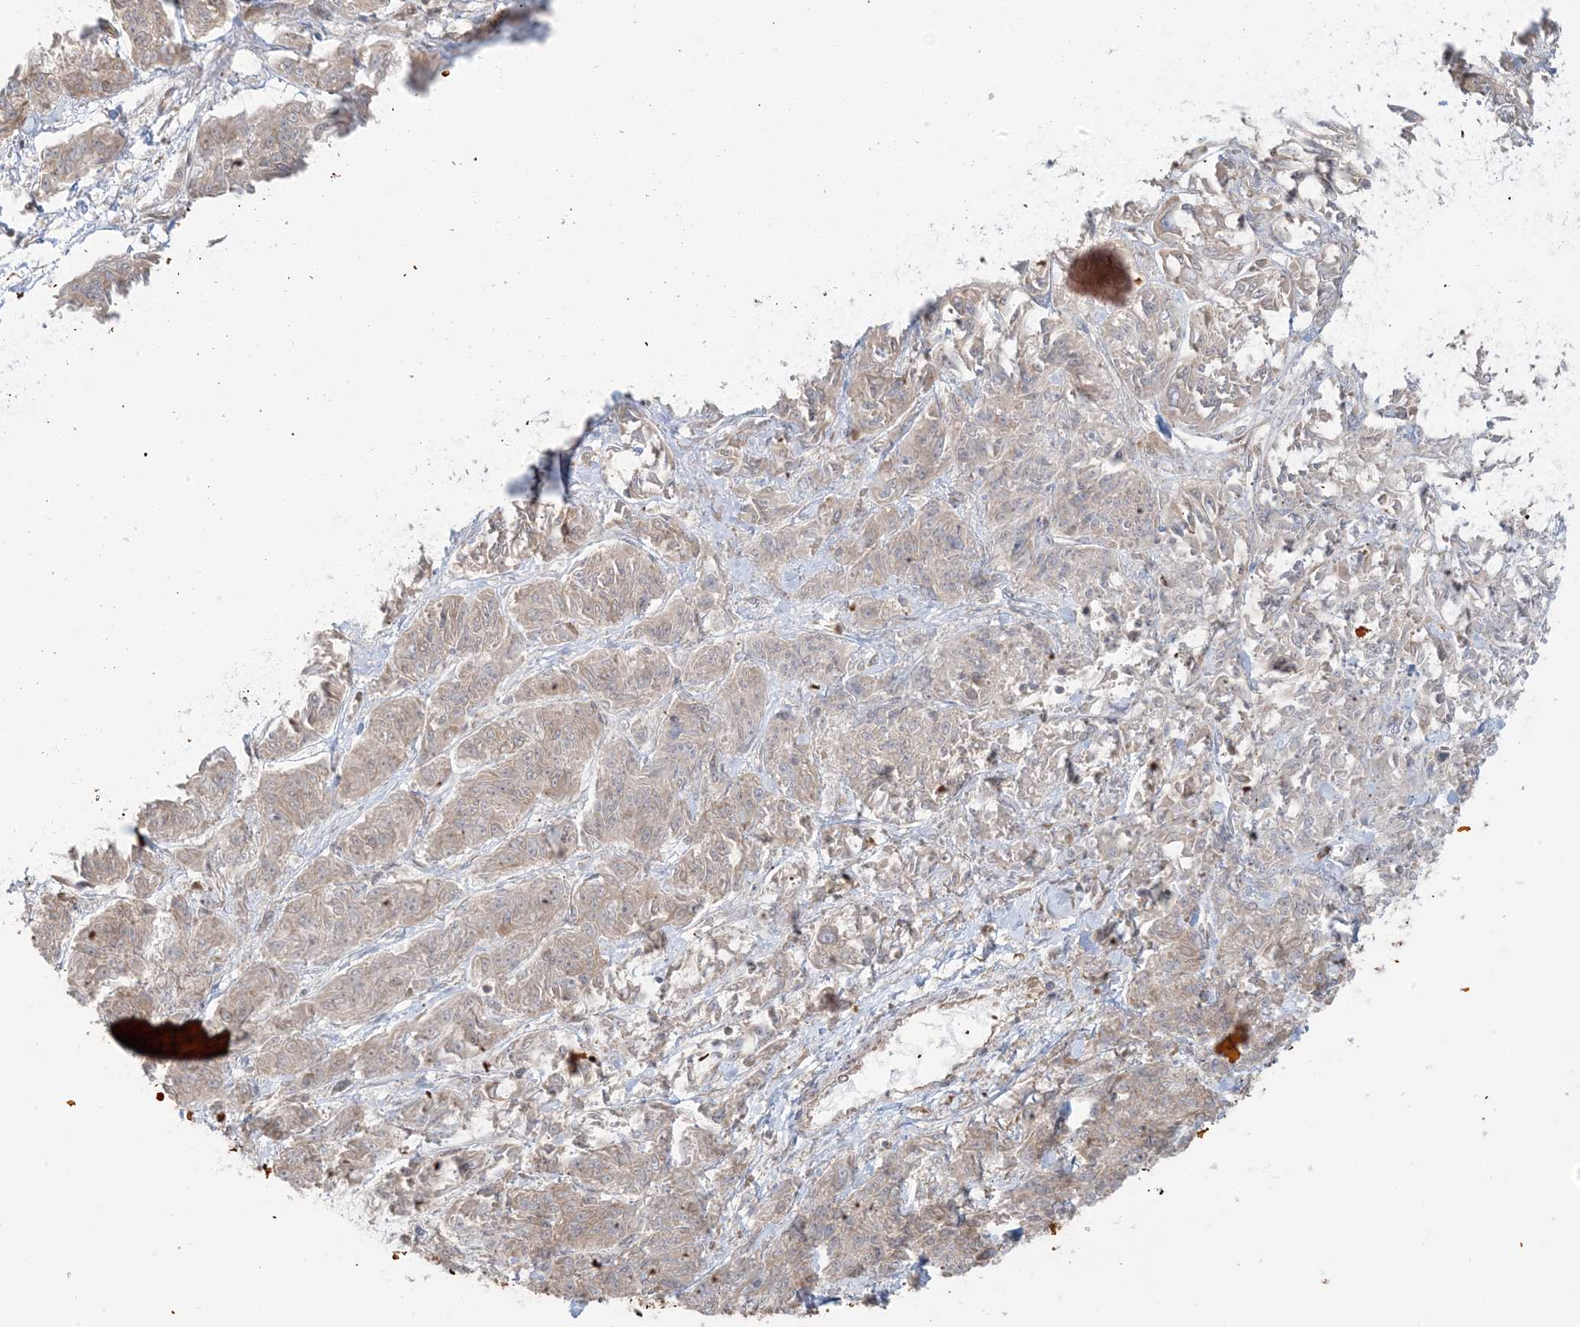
{"staining": {"intensity": "weak", "quantity": "25%-75%", "location": "cytoplasmic/membranous"}, "tissue": "melanoma", "cell_type": "Tumor cells", "image_type": "cancer", "snomed": [{"axis": "morphology", "description": "Malignant melanoma, NOS"}, {"axis": "topography", "description": "Skin"}], "caption": "Malignant melanoma stained with DAB IHC reveals low levels of weak cytoplasmic/membranous positivity in approximately 25%-75% of tumor cells.", "gene": "UBXN4", "patient": {"sex": "male", "age": 53}}